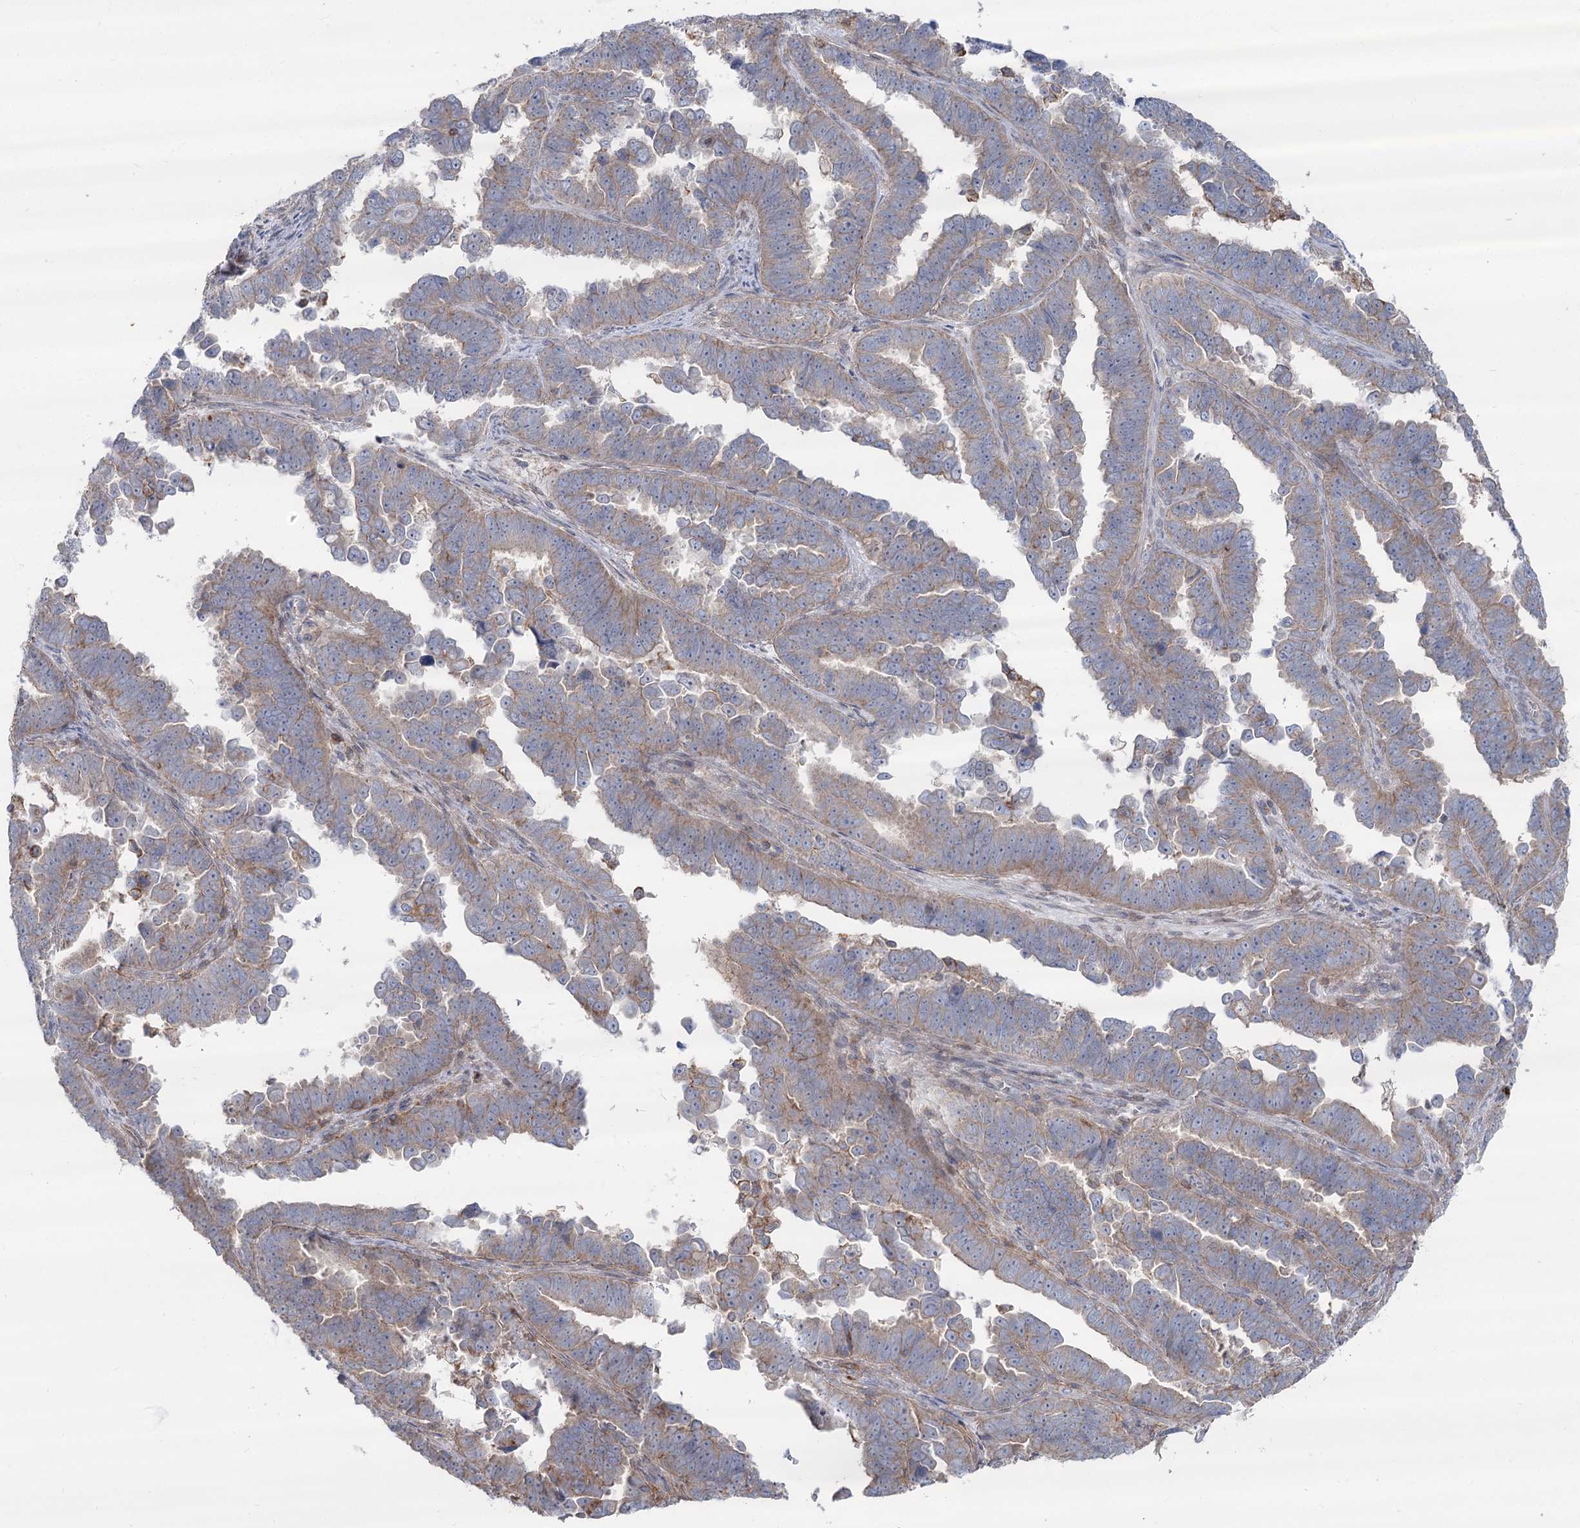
{"staining": {"intensity": "weak", "quantity": "25%-75%", "location": "cytoplasmic/membranous"}, "tissue": "endometrial cancer", "cell_type": "Tumor cells", "image_type": "cancer", "snomed": [{"axis": "morphology", "description": "Adenocarcinoma, NOS"}, {"axis": "topography", "description": "Endometrium"}], "caption": "The image displays staining of adenocarcinoma (endometrial), revealing weak cytoplasmic/membranous protein staining (brown color) within tumor cells.", "gene": "LARP1B", "patient": {"sex": "female", "age": 75}}